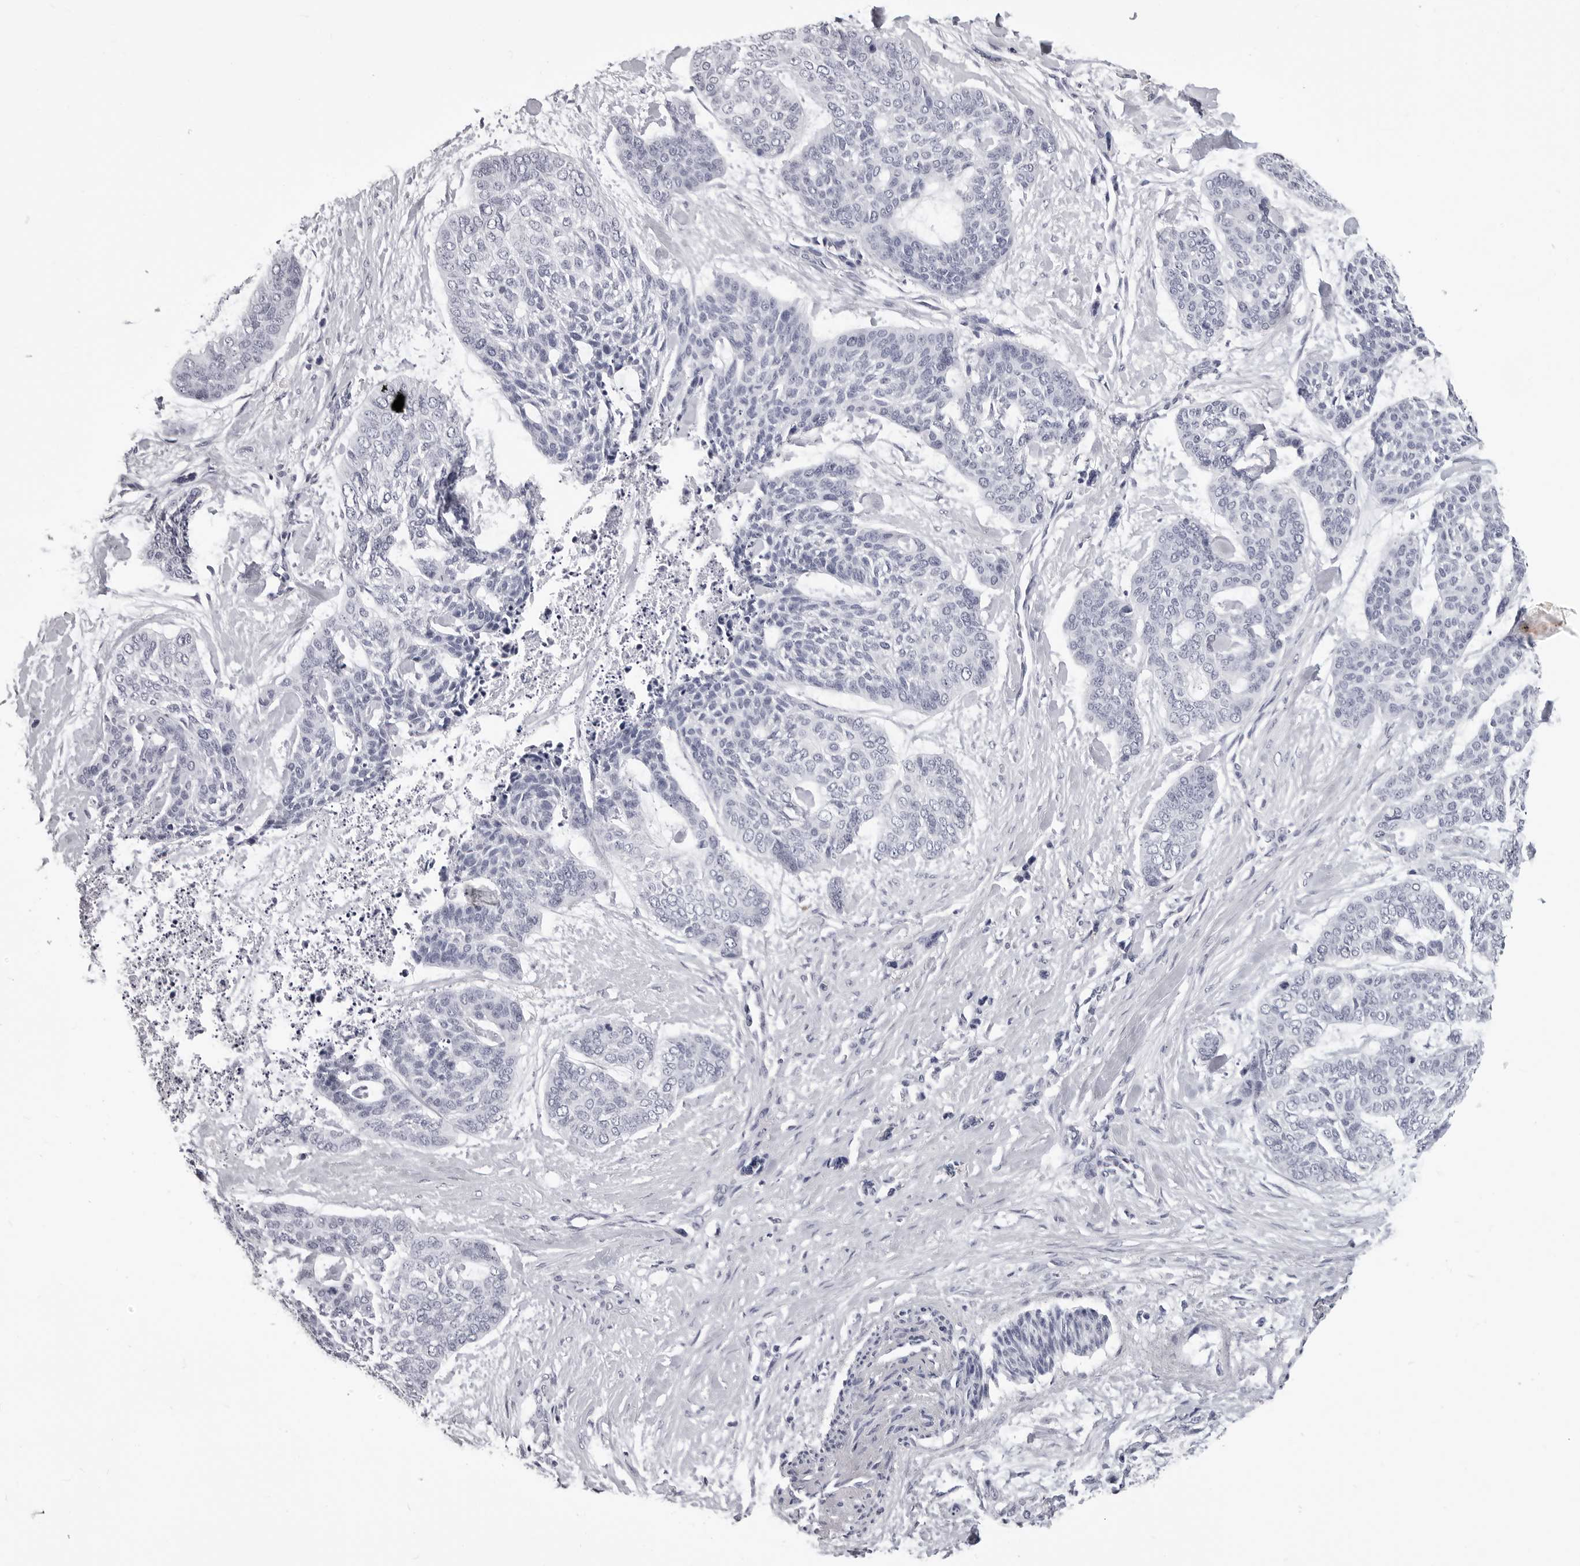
{"staining": {"intensity": "negative", "quantity": "none", "location": "none"}, "tissue": "skin cancer", "cell_type": "Tumor cells", "image_type": "cancer", "snomed": [{"axis": "morphology", "description": "Basal cell carcinoma"}, {"axis": "topography", "description": "Skin"}], "caption": "A high-resolution histopathology image shows IHC staining of skin cancer (basal cell carcinoma), which displays no significant staining in tumor cells.", "gene": "LGALS4", "patient": {"sex": "female", "age": 64}}